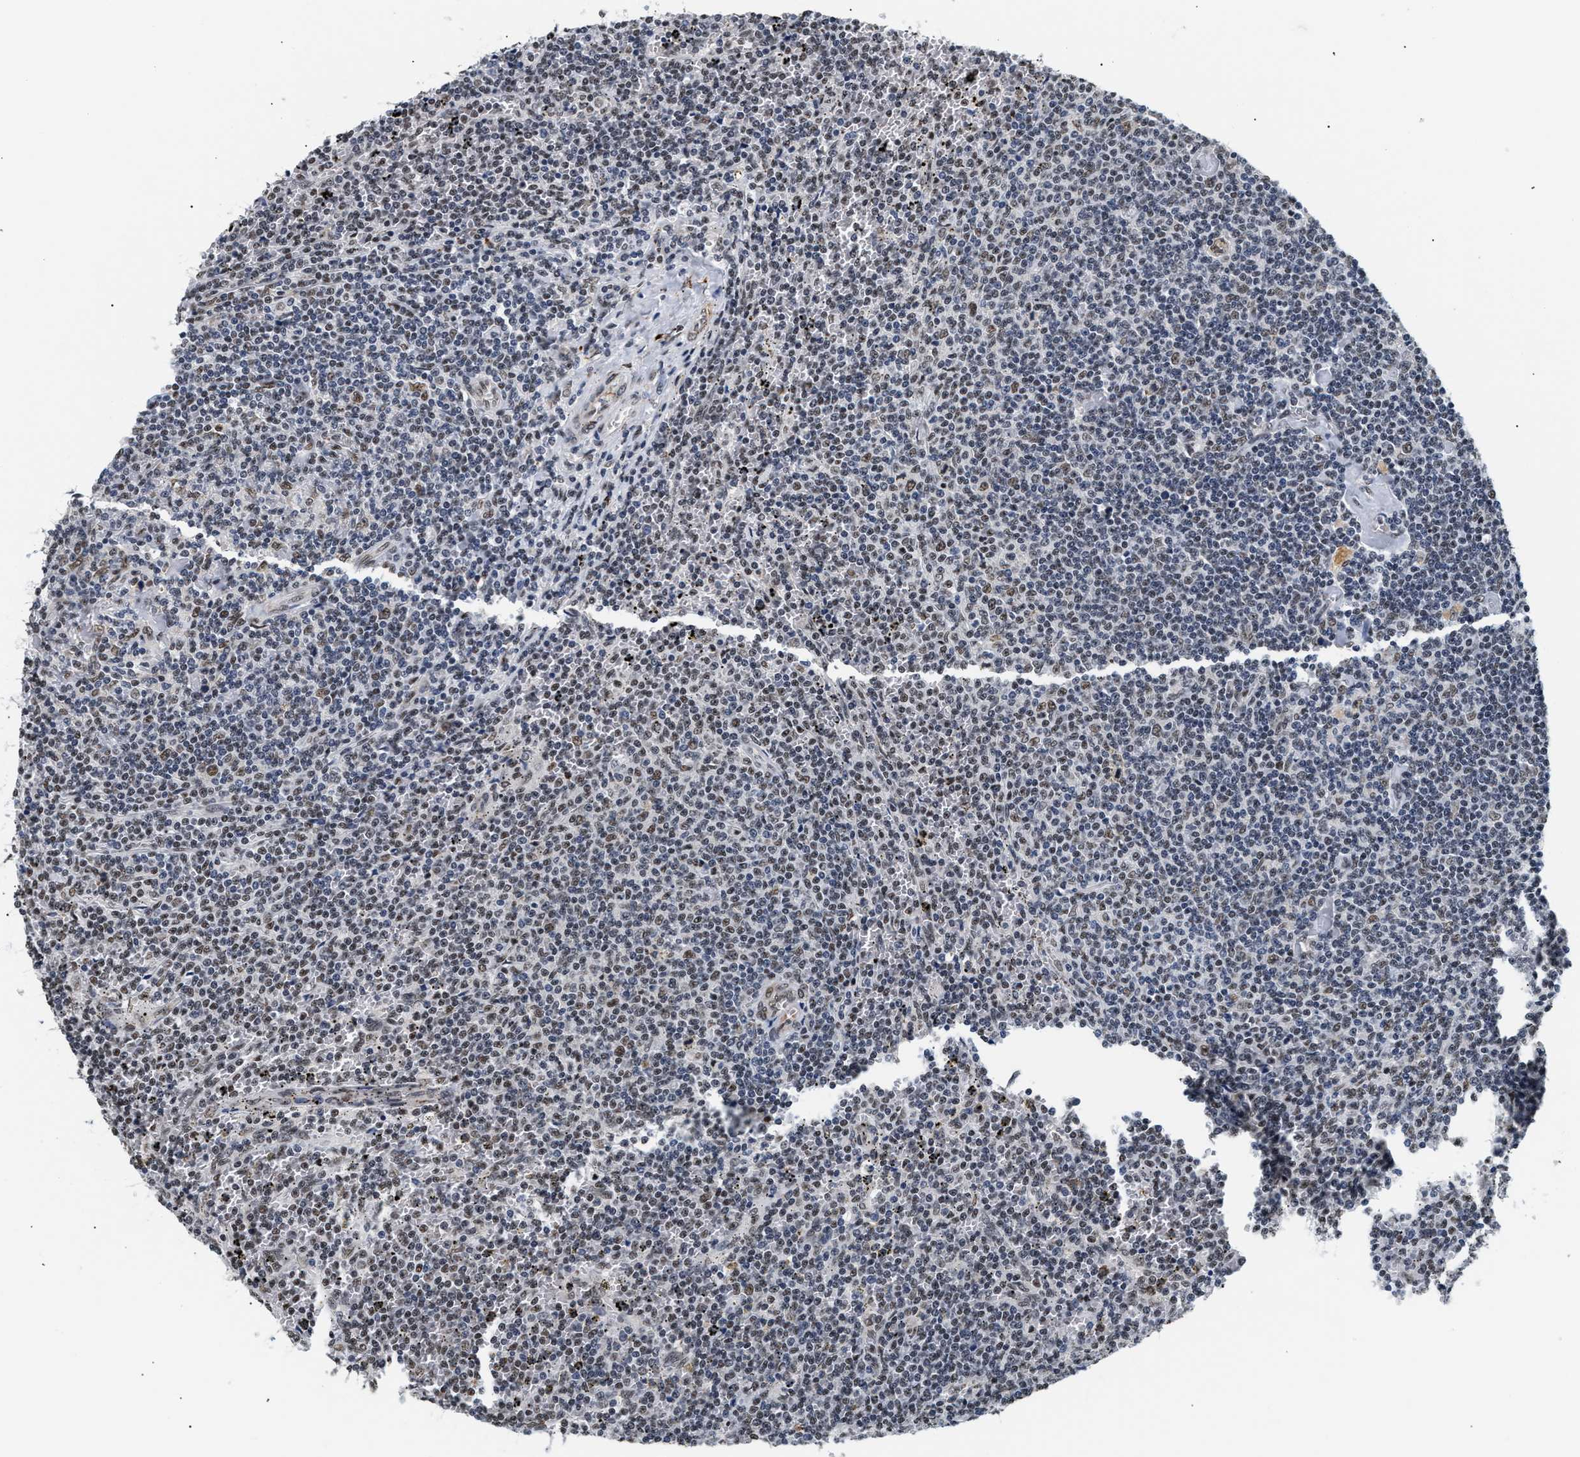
{"staining": {"intensity": "weak", "quantity": "<25%", "location": "nuclear"}, "tissue": "lymphoma", "cell_type": "Tumor cells", "image_type": "cancer", "snomed": [{"axis": "morphology", "description": "Malignant lymphoma, non-Hodgkin's type, Low grade"}, {"axis": "topography", "description": "Spleen"}], "caption": "High power microscopy image of an immunohistochemistry micrograph of low-grade malignant lymphoma, non-Hodgkin's type, revealing no significant expression in tumor cells.", "gene": "THOC1", "patient": {"sex": "female", "age": 50}}